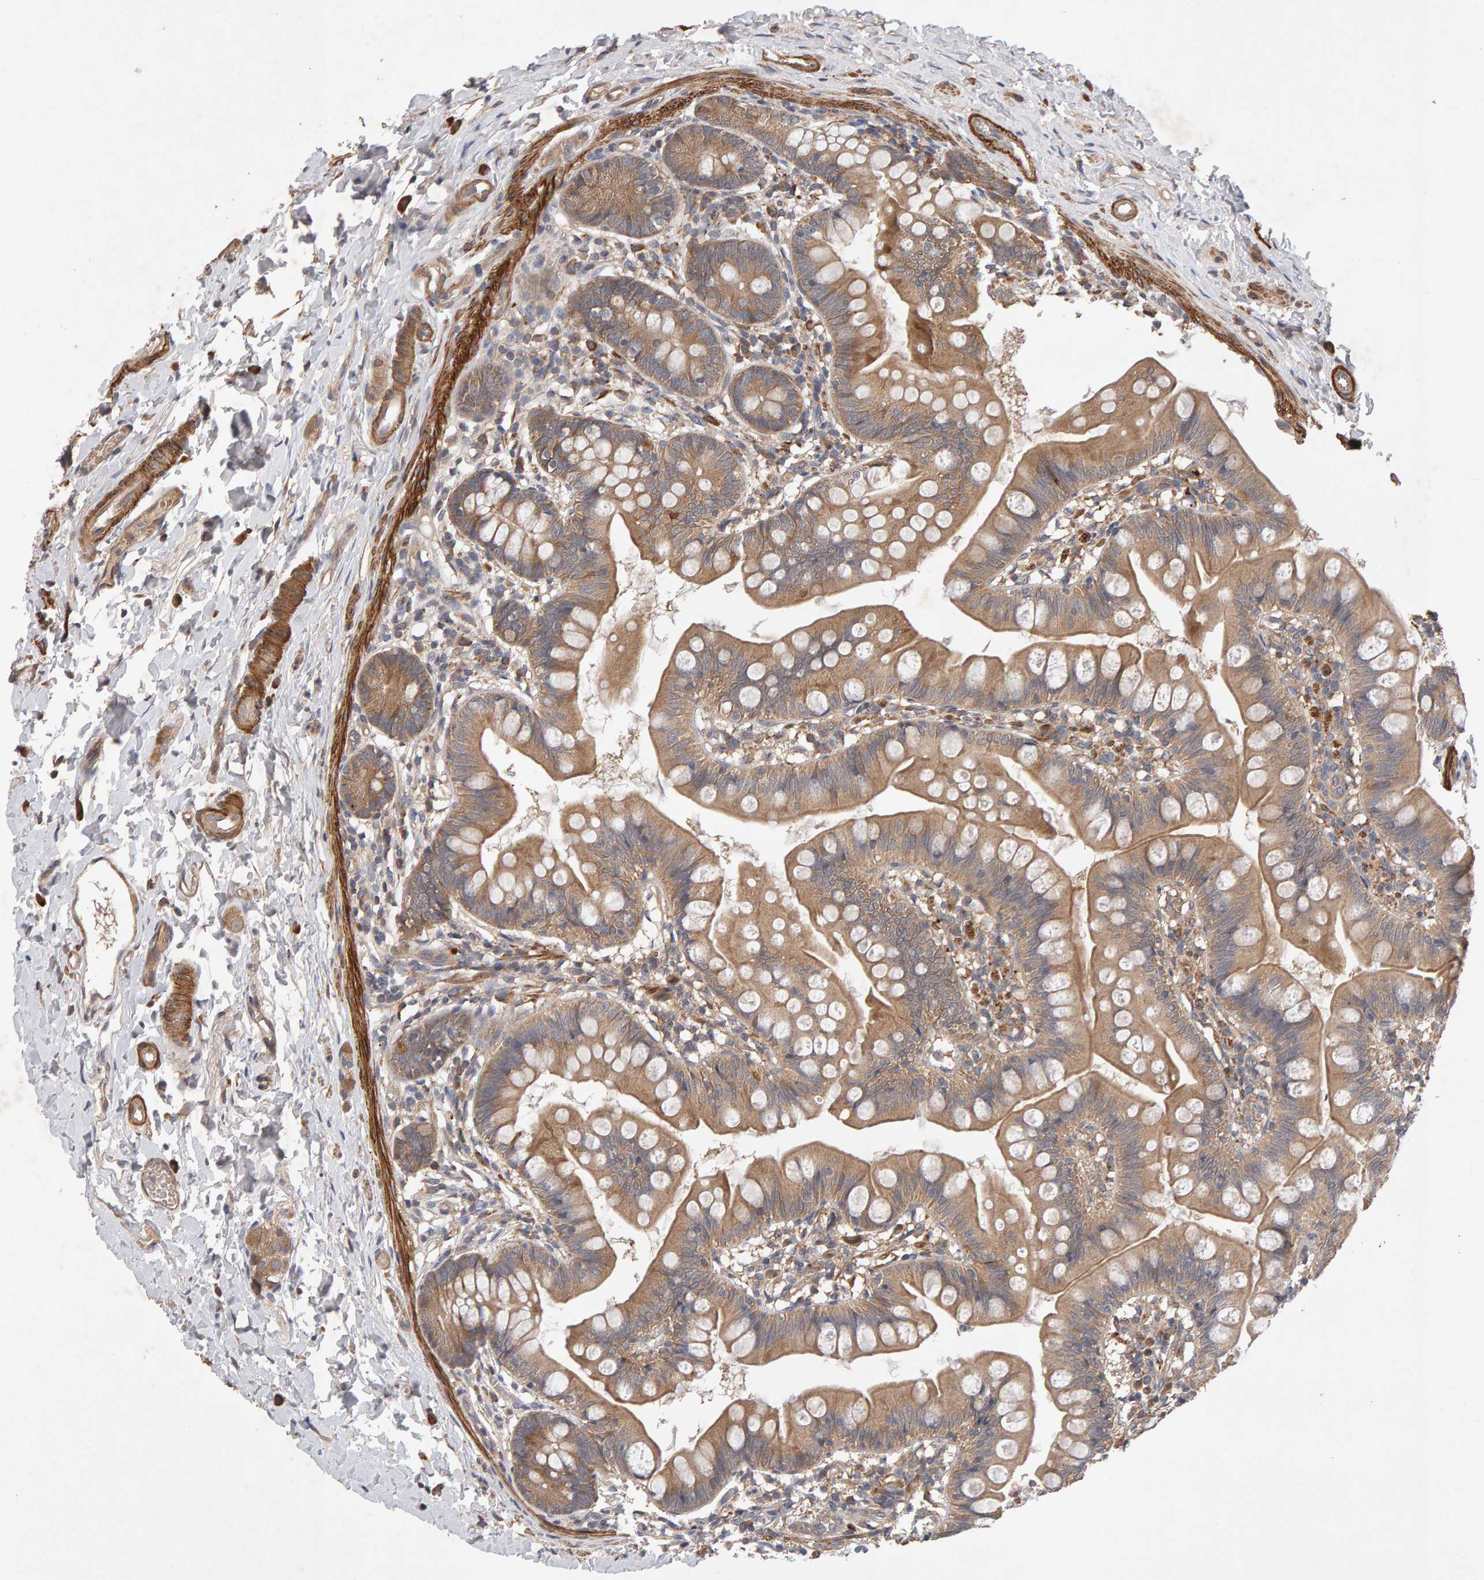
{"staining": {"intensity": "moderate", "quantity": ">75%", "location": "cytoplasmic/membranous"}, "tissue": "small intestine", "cell_type": "Glandular cells", "image_type": "normal", "snomed": [{"axis": "morphology", "description": "Normal tissue, NOS"}, {"axis": "topography", "description": "Small intestine"}], "caption": "IHC (DAB (3,3'-diaminobenzidine)) staining of unremarkable small intestine exhibits moderate cytoplasmic/membranous protein expression in about >75% of glandular cells. (Brightfield microscopy of DAB IHC at high magnification).", "gene": "RNF19A", "patient": {"sex": "male", "age": 7}}